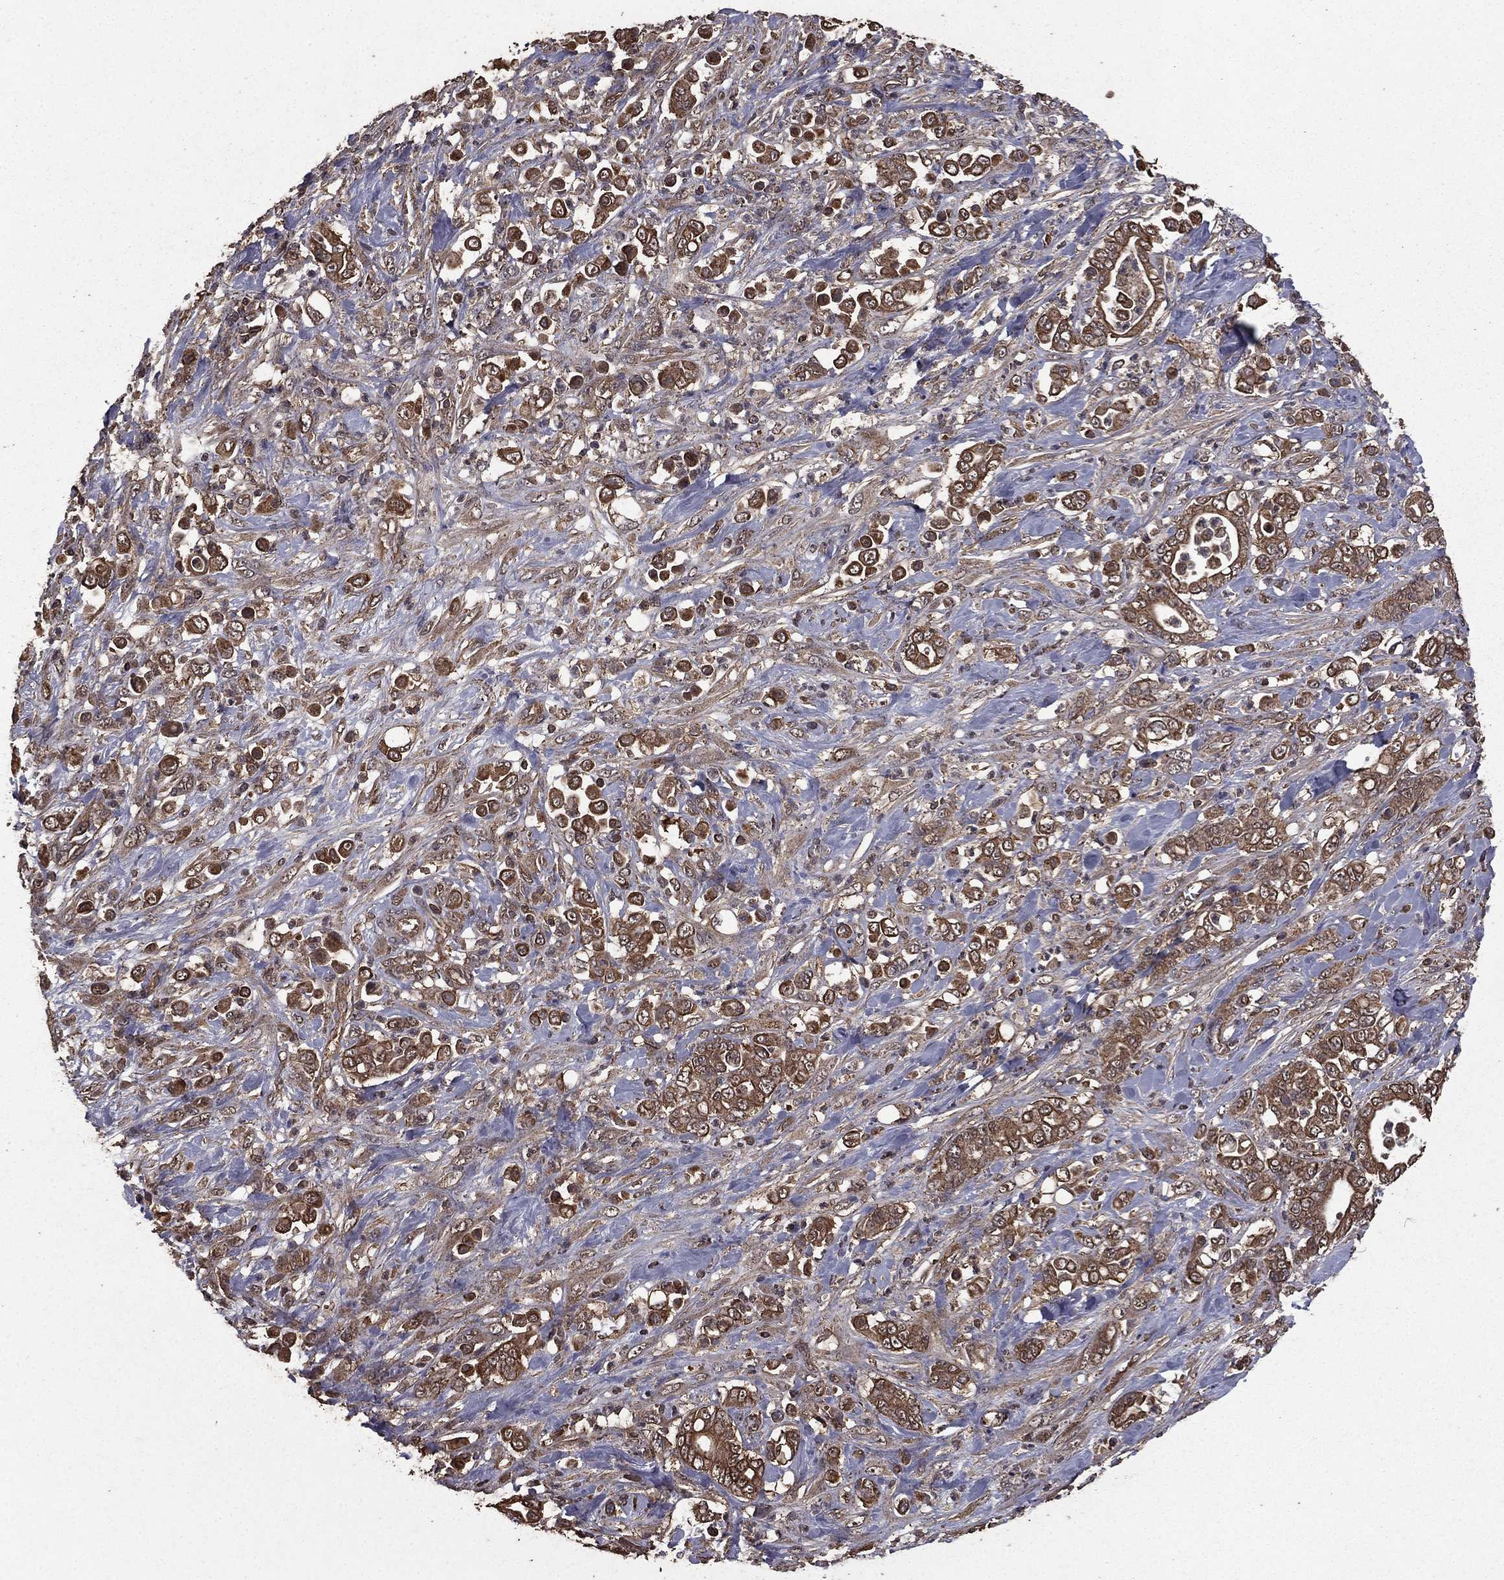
{"staining": {"intensity": "moderate", "quantity": ">75%", "location": "cytoplasmic/membranous"}, "tissue": "stomach cancer", "cell_type": "Tumor cells", "image_type": "cancer", "snomed": [{"axis": "morphology", "description": "Adenocarcinoma, NOS"}, {"axis": "topography", "description": "Stomach"}], "caption": "Stomach cancer (adenocarcinoma) stained for a protein exhibits moderate cytoplasmic/membranous positivity in tumor cells.", "gene": "BIRC6", "patient": {"sex": "female", "age": 79}}